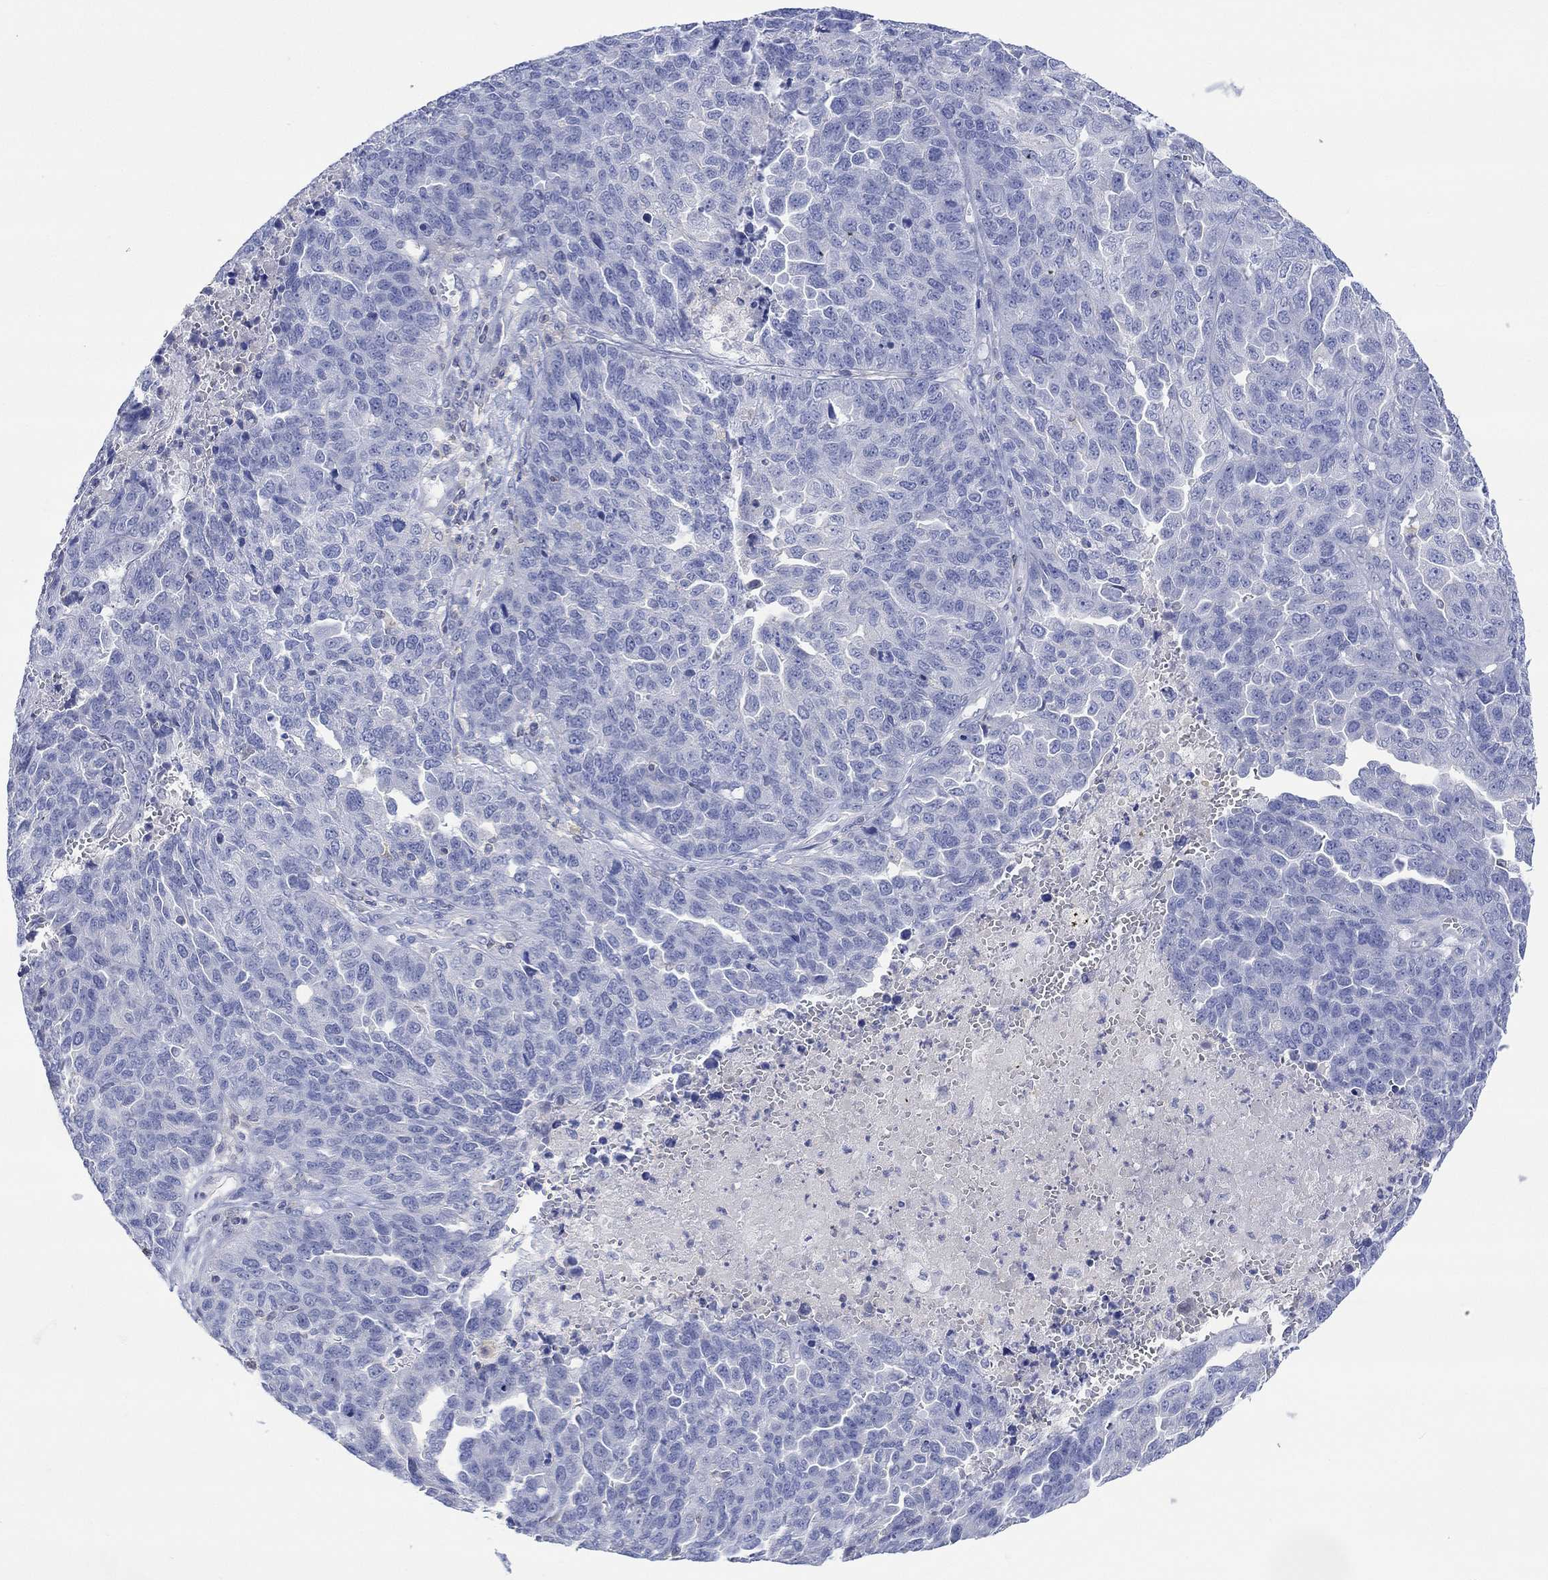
{"staining": {"intensity": "negative", "quantity": "none", "location": "none"}, "tissue": "ovarian cancer", "cell_type": "Tumor cells", "image_type": "cancer", "snomed": [{"axis": "morphology", "description": "Cystadenocarcinoma, serous, NOS"}, {"axis": "topography", "description": "Ovary"}], "caption": "DAB immunohistochemical staining of ovarian cancer displays no significant expression in tumor cells.", "gene": "GCM1", "patient": {"sex": "female", "age": 87}}